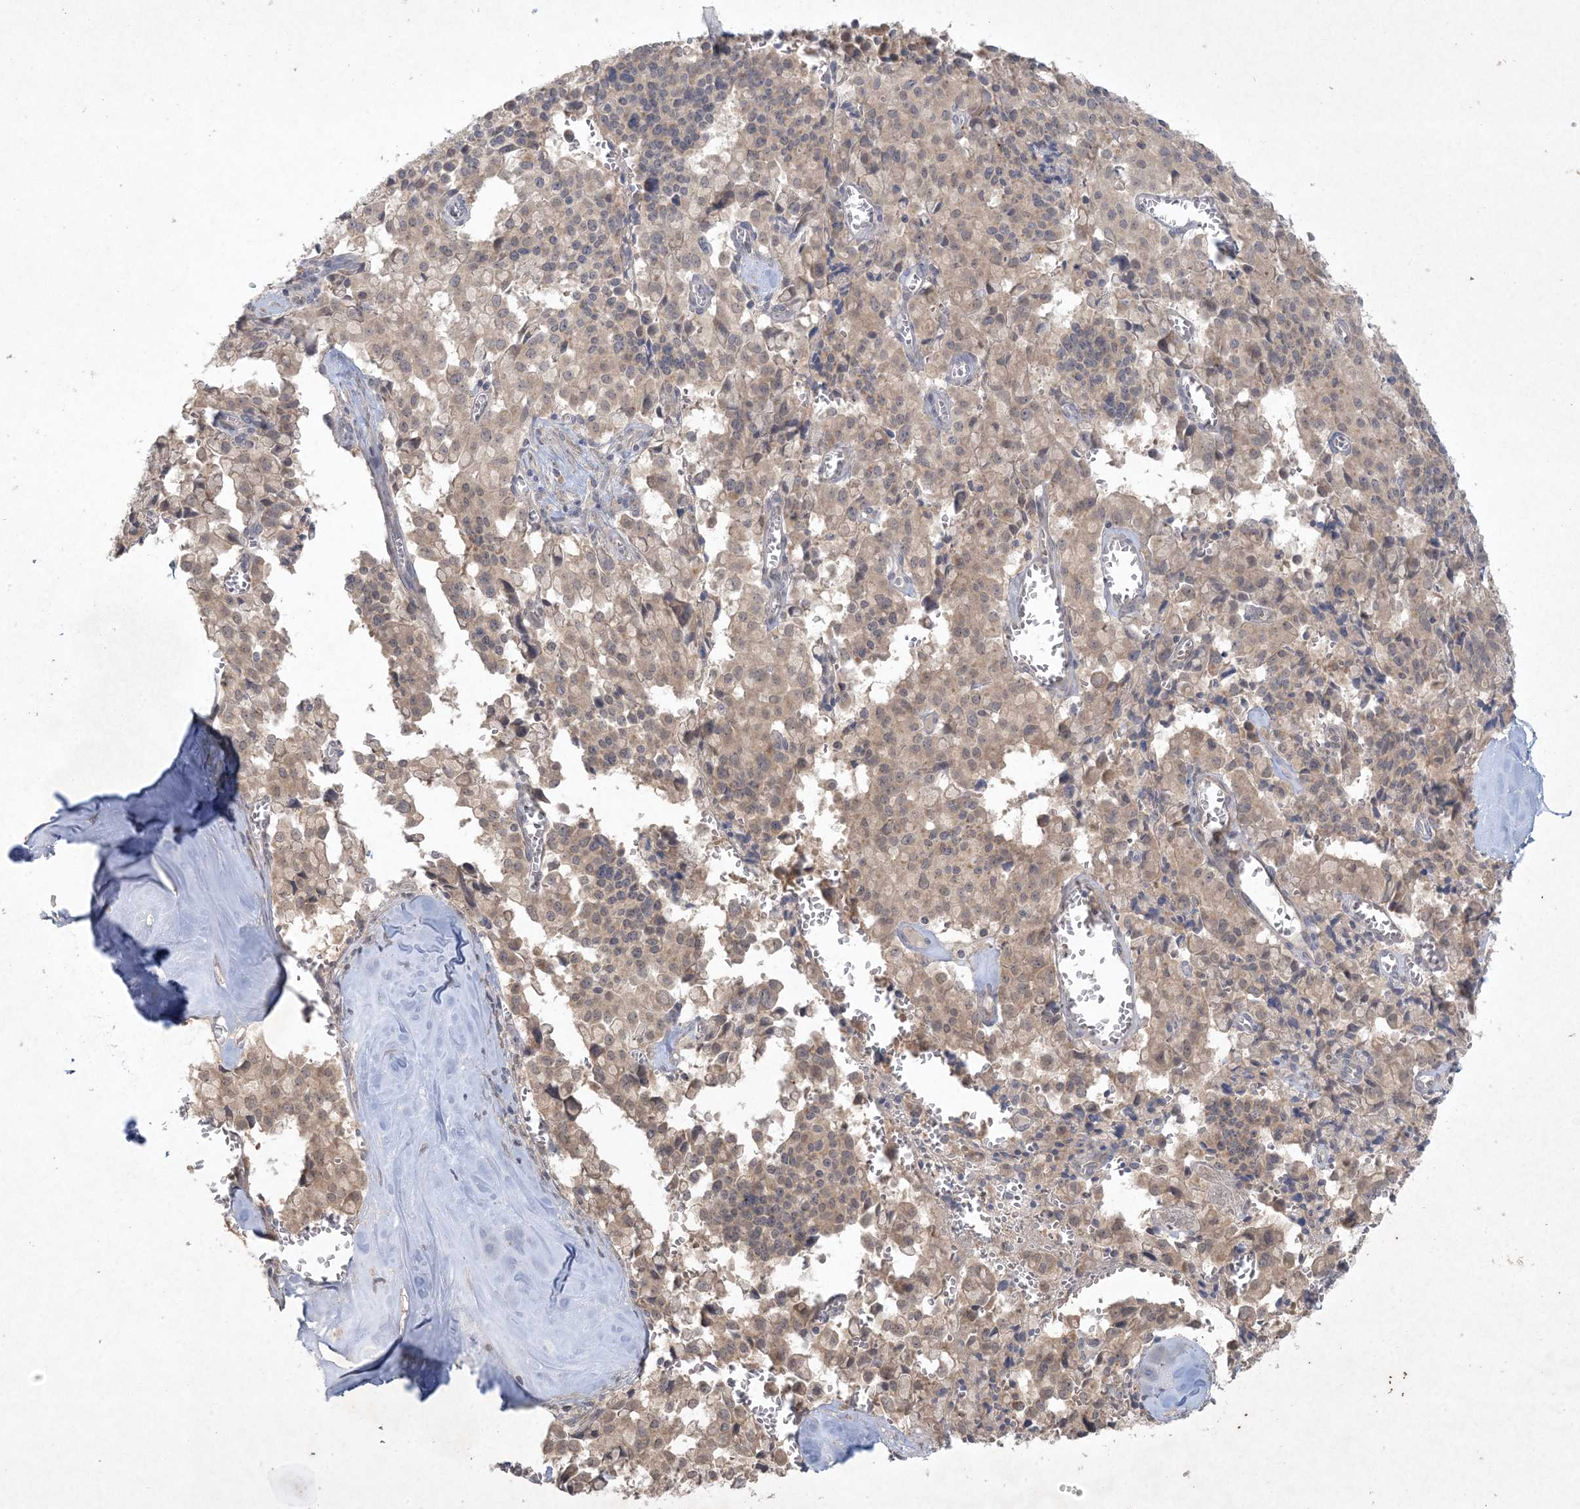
{"staining": {"intensity": "weak", "quantity": ">75%", "location": "cytoplasmic/membranous"}, "tissue": "pancreatic cancer", "cell_type": "Tumor cells", "image_type": "cancer", "snomed": [{"axis": "morphology", "description": "Adenocarcinoma, NOS"}, {"axis": "topography", "description": "Pancreas"}], "caption": "IHC of pancreatic cancer (adenocarcinoma) shows low levels of weak cytoplasmic/membranous expression in approximately >75% of tumor cells.", "gene": "NRBP2", "patient": {"sex": "male", "age": 65}}